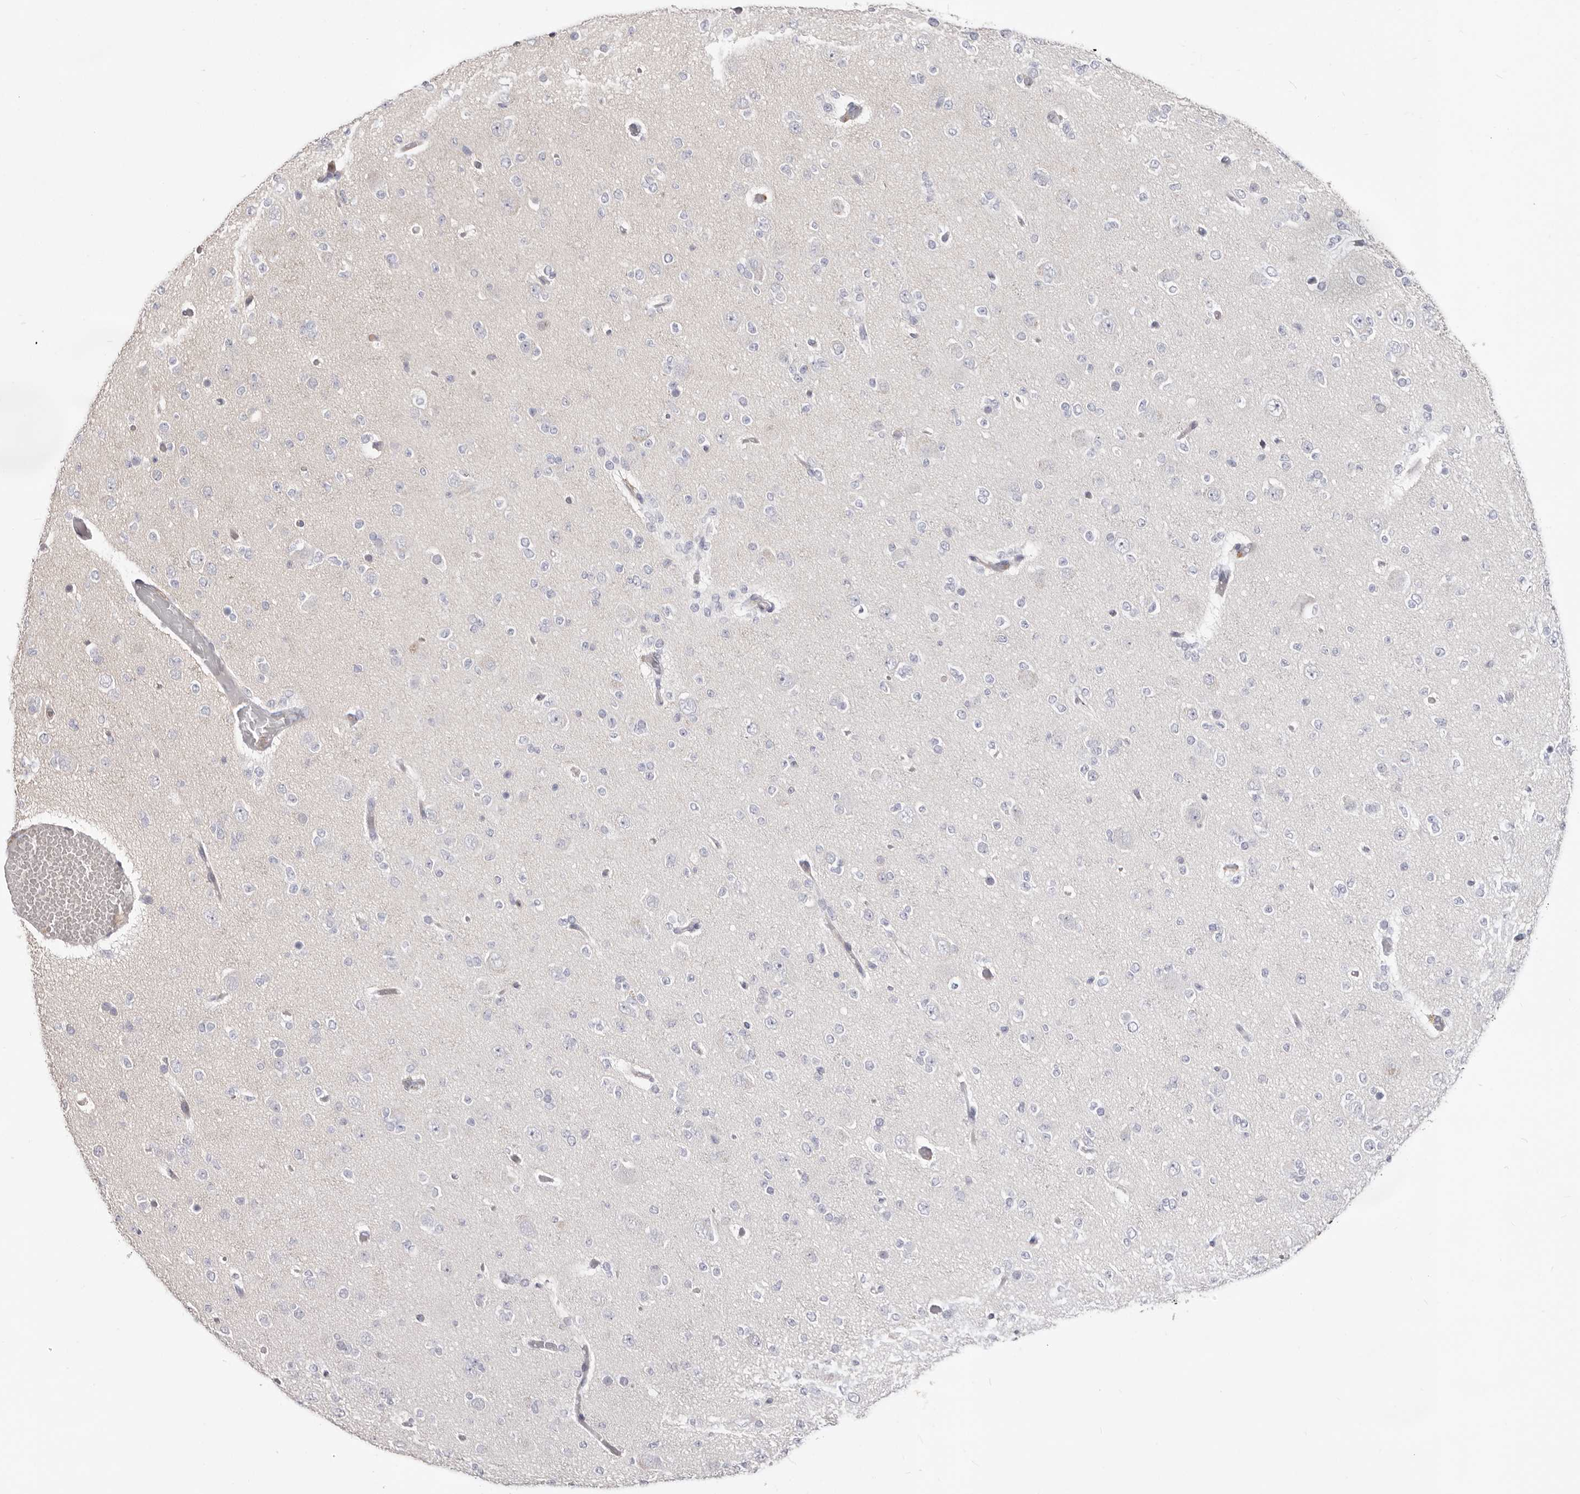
{"staining": {"intensity": "negative", "quantity": "none", "location": "none"}, "tissue": "glioma", "cell_type": "Tumor cells", "image_type": "cancer", "snomed": [{"axis": "morphology", "description": "Glioma, malignant, Low grade"}, {"axis": "topography", "description": "Brain"}], "caption": "Malignant low-grade glioma stained for a protein using immunohistochemistry (IHC) exhibits no positivity tumor cells.", "gene": "TC2N", "patient": {"sex": "female", "age": 22}}